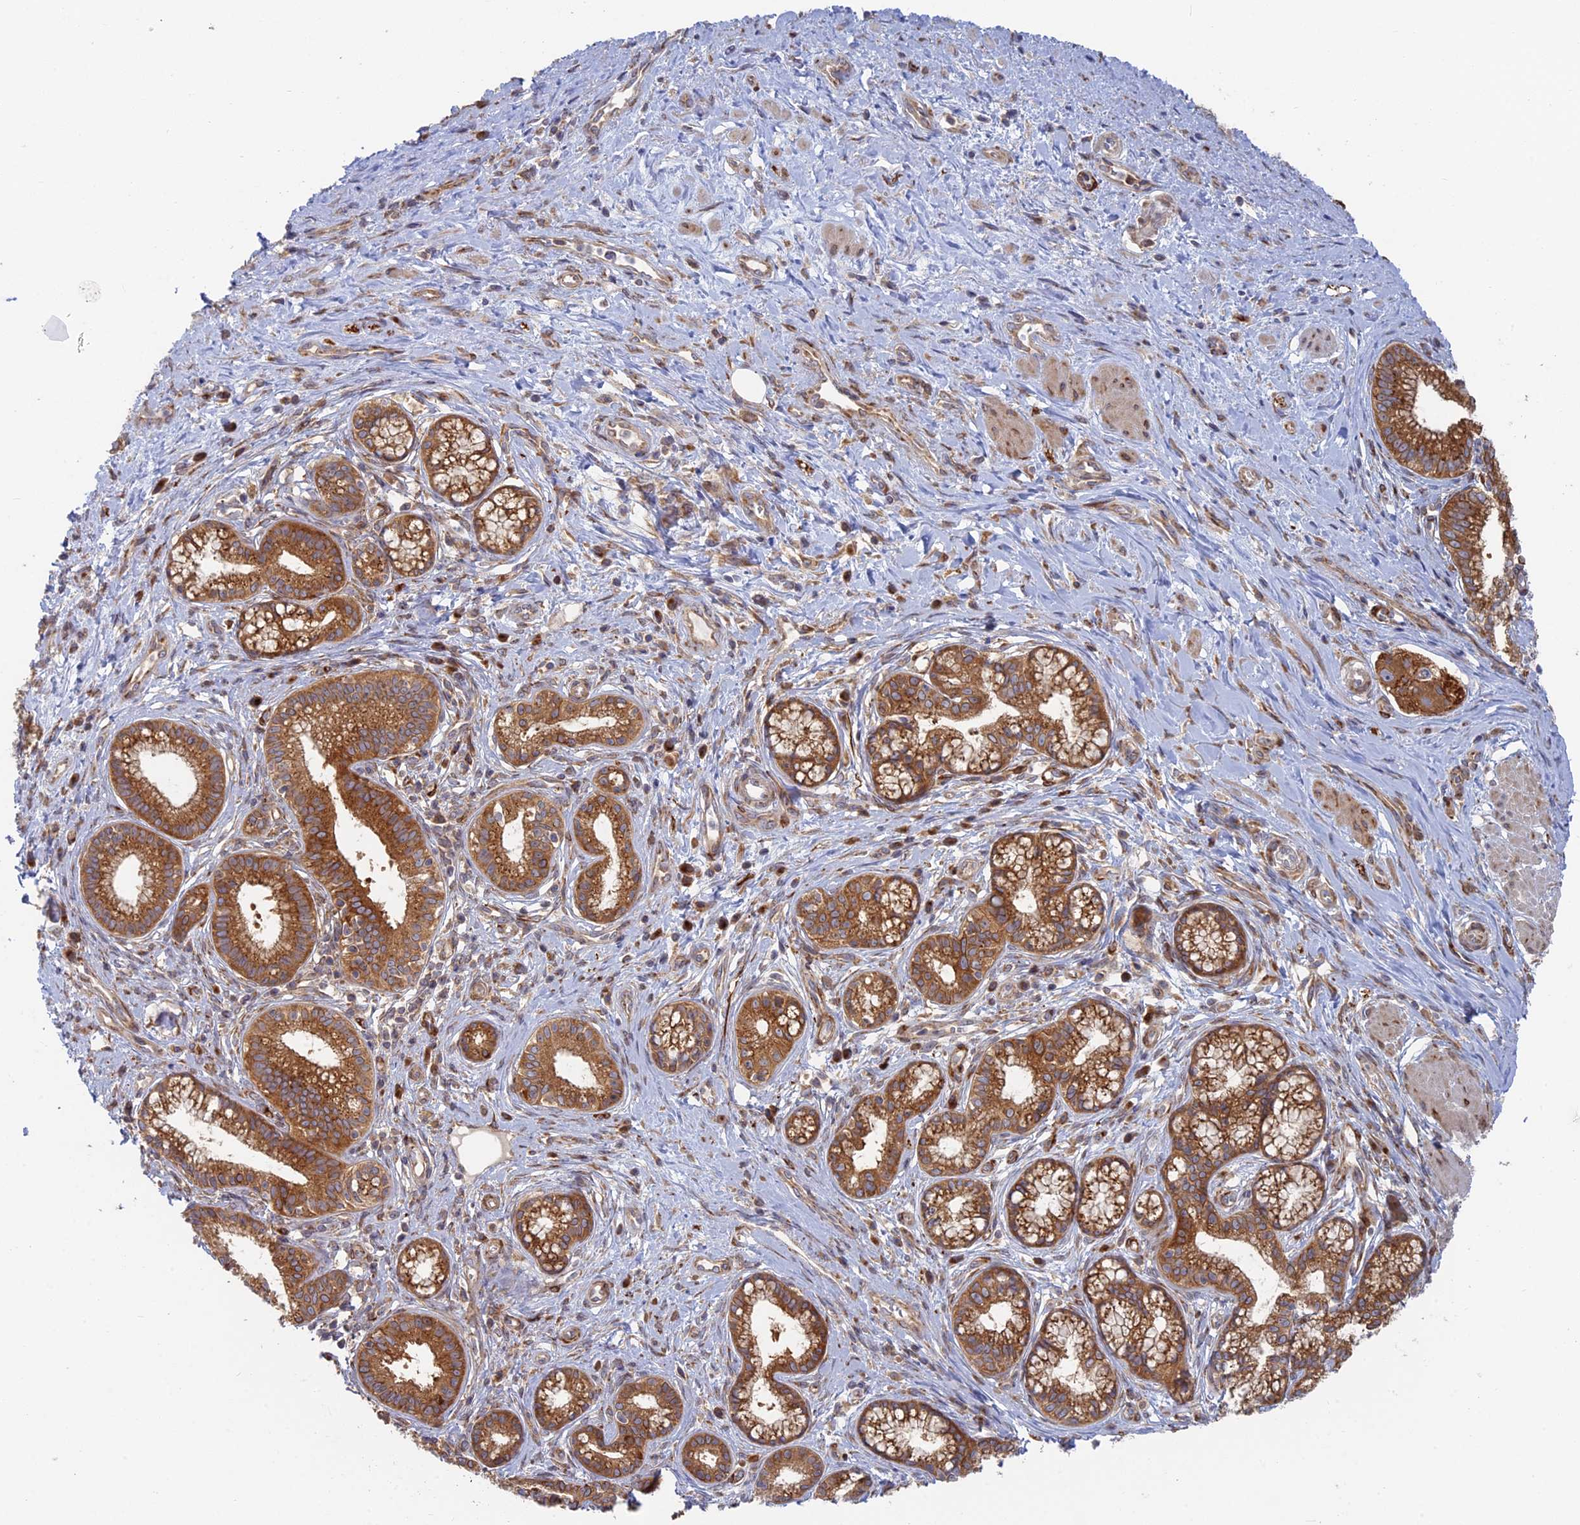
{"staining": {"intensity": "moderate", "quantity": ">75%", "location": "cytoplasmic/membranous"}, "tissue": "pancreatic cancer", "cell_type": "Tumor cells", "image_type": "cancer", "snomed": [{"axis": "morphology", "description": "Adenocarcinoma, NOS"}, {"axis": "topography", "description": "Pancreas"}], "caption": "Immunohistochemistry (IHC) staining of pancreatic cancer, which demonstrates medium levels of moderate cytoplasmic/membranous positivity in about >75% of tumor cells indicating moderate cytoplasmic/membranous protein expression. The staining was performed using DAB (brown) for protein detection and nuclei were counterstained in hematoxylin (blue).", "gene": "TBC1D30", "patient": {"sex": "male", "age": 72}}